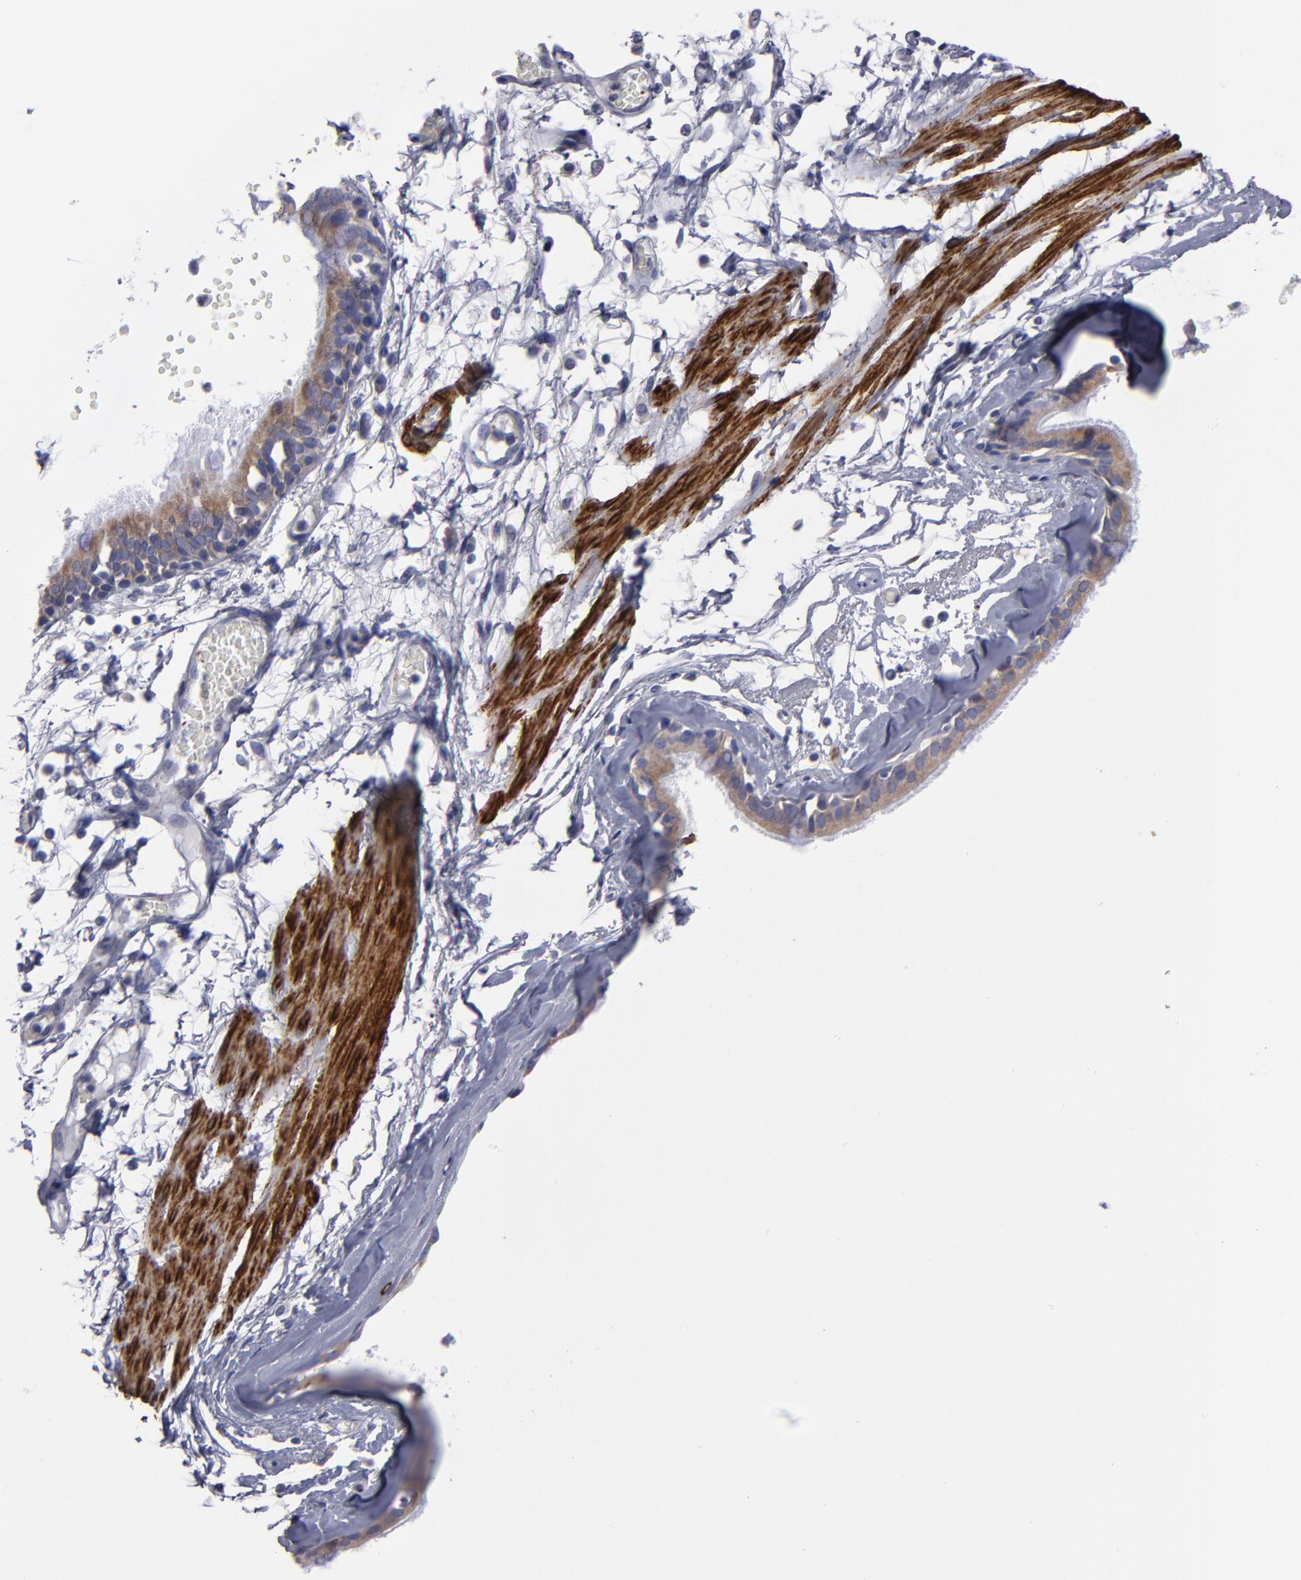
{"staining": {"intensity": "moderate", "quantity": ">75%", "location": "cytoplasmic/membranous"}, "tissue": "bronchus", "cell_type": "Respiratory epithelial cells", "image_type": "normal", "snomed": [{"axis": "morphology", "description": "Normal tissue, NOS"}, {"axis": "topography", "description": "Bronchus"}, {"axis": "topography", "description": "Lung"}], "caption": "DAB (3,3'-diaminobenzidine) immunohistochemical staining of normal human bronchus exhibits moderate cytoplasmic/membranous protein expression in approximately >75% of respiratory epithelial cells.", "gene": "SLMAP", "patient": {"sex": "female", "age": 56}}